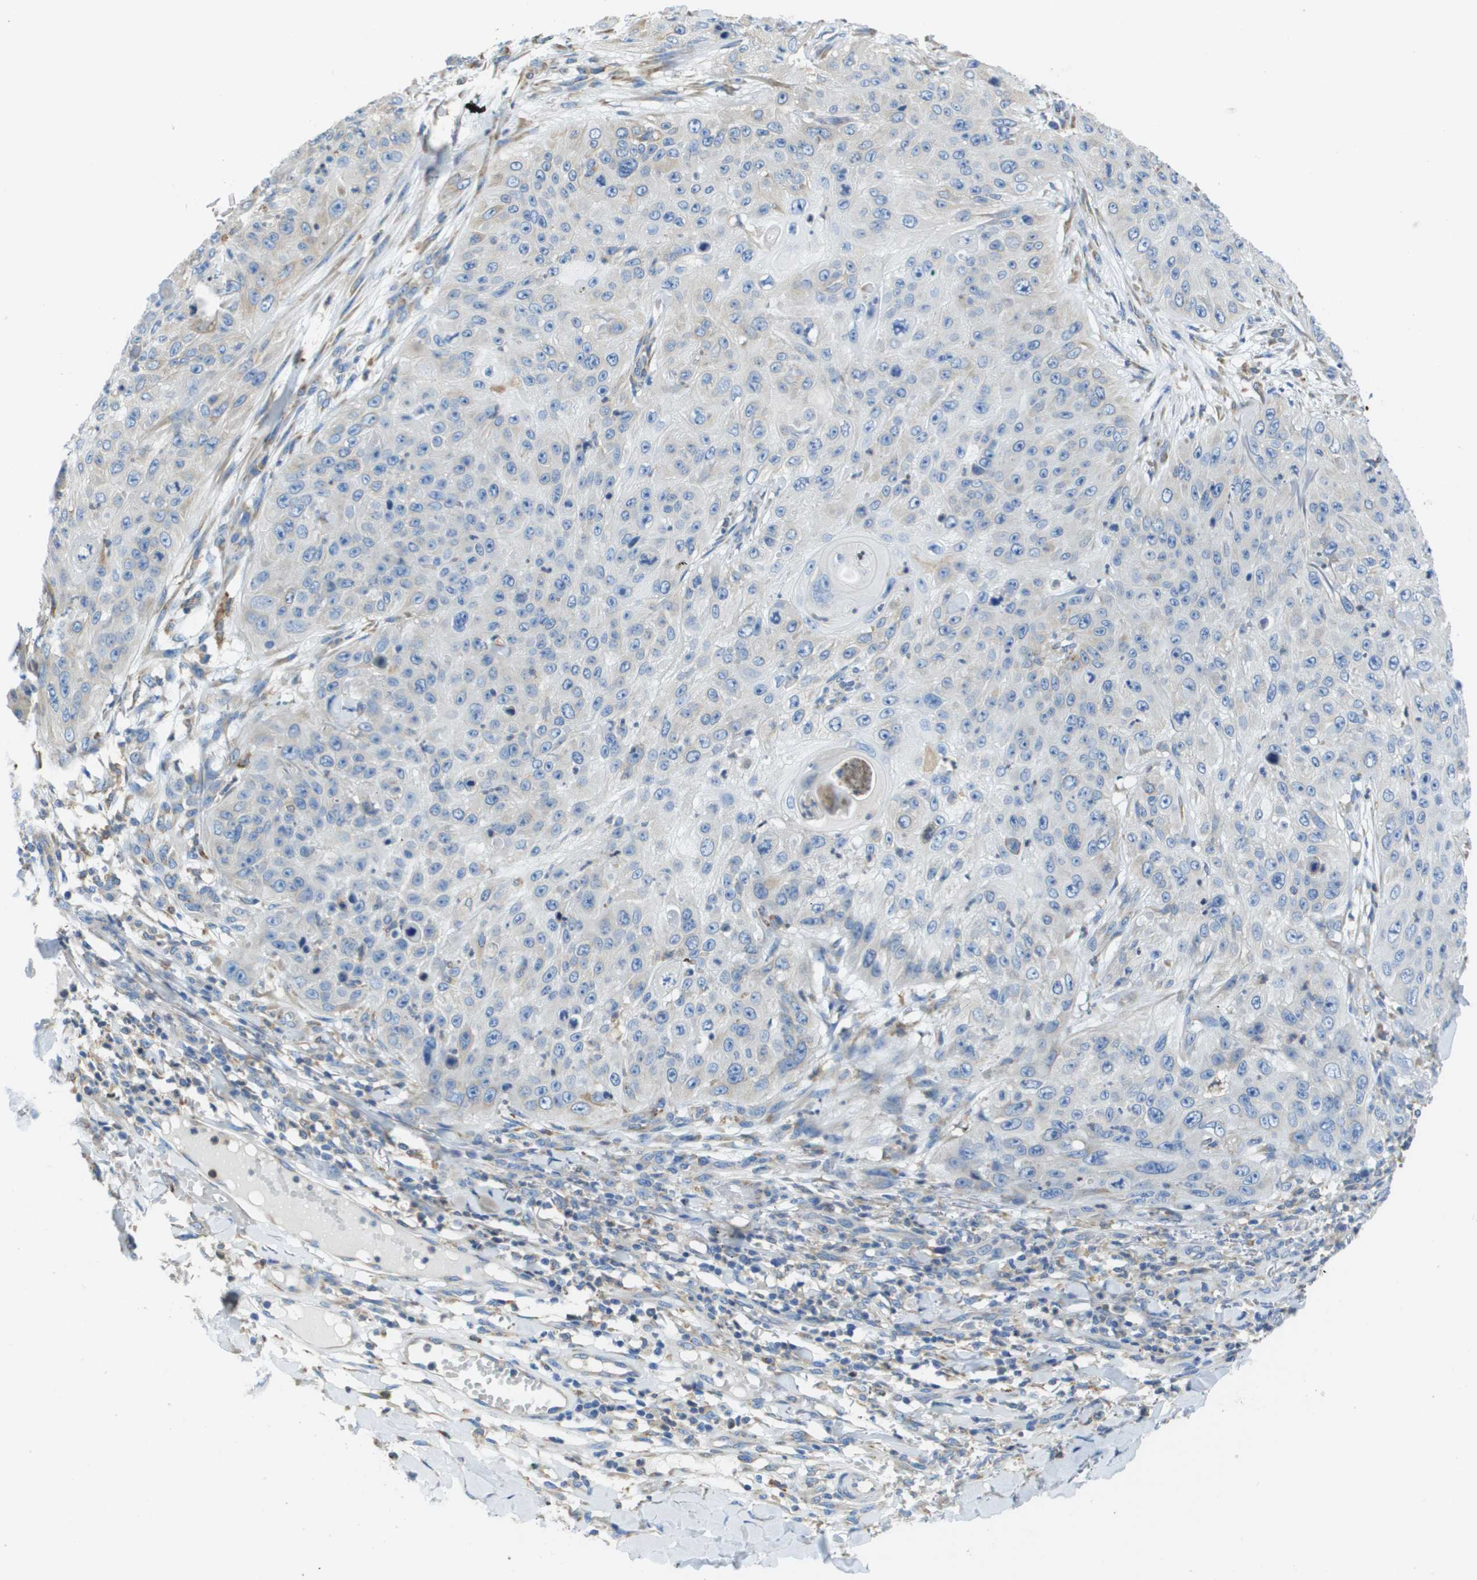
{"staining": {"intensity": "negative", "quantity": "none", "location": "none"}, "tissue": "skin cancer", "cell_type": "Tumor cells", "image_type": "cancer", "snomed": [{"axis": "morphology", "description": "Squamous cell carcinoma, NOS"}, {"axis": "topography", "description": "Skin"}], "caption": "High magnification brightfield microscopy of skin cancer stained with DAB (brown) and counterstained with hematoxylin (blue): tumor cells show no significant positivity.", "gene": "SDR42E1", "patient": {"sex": "female", "age": 80}}